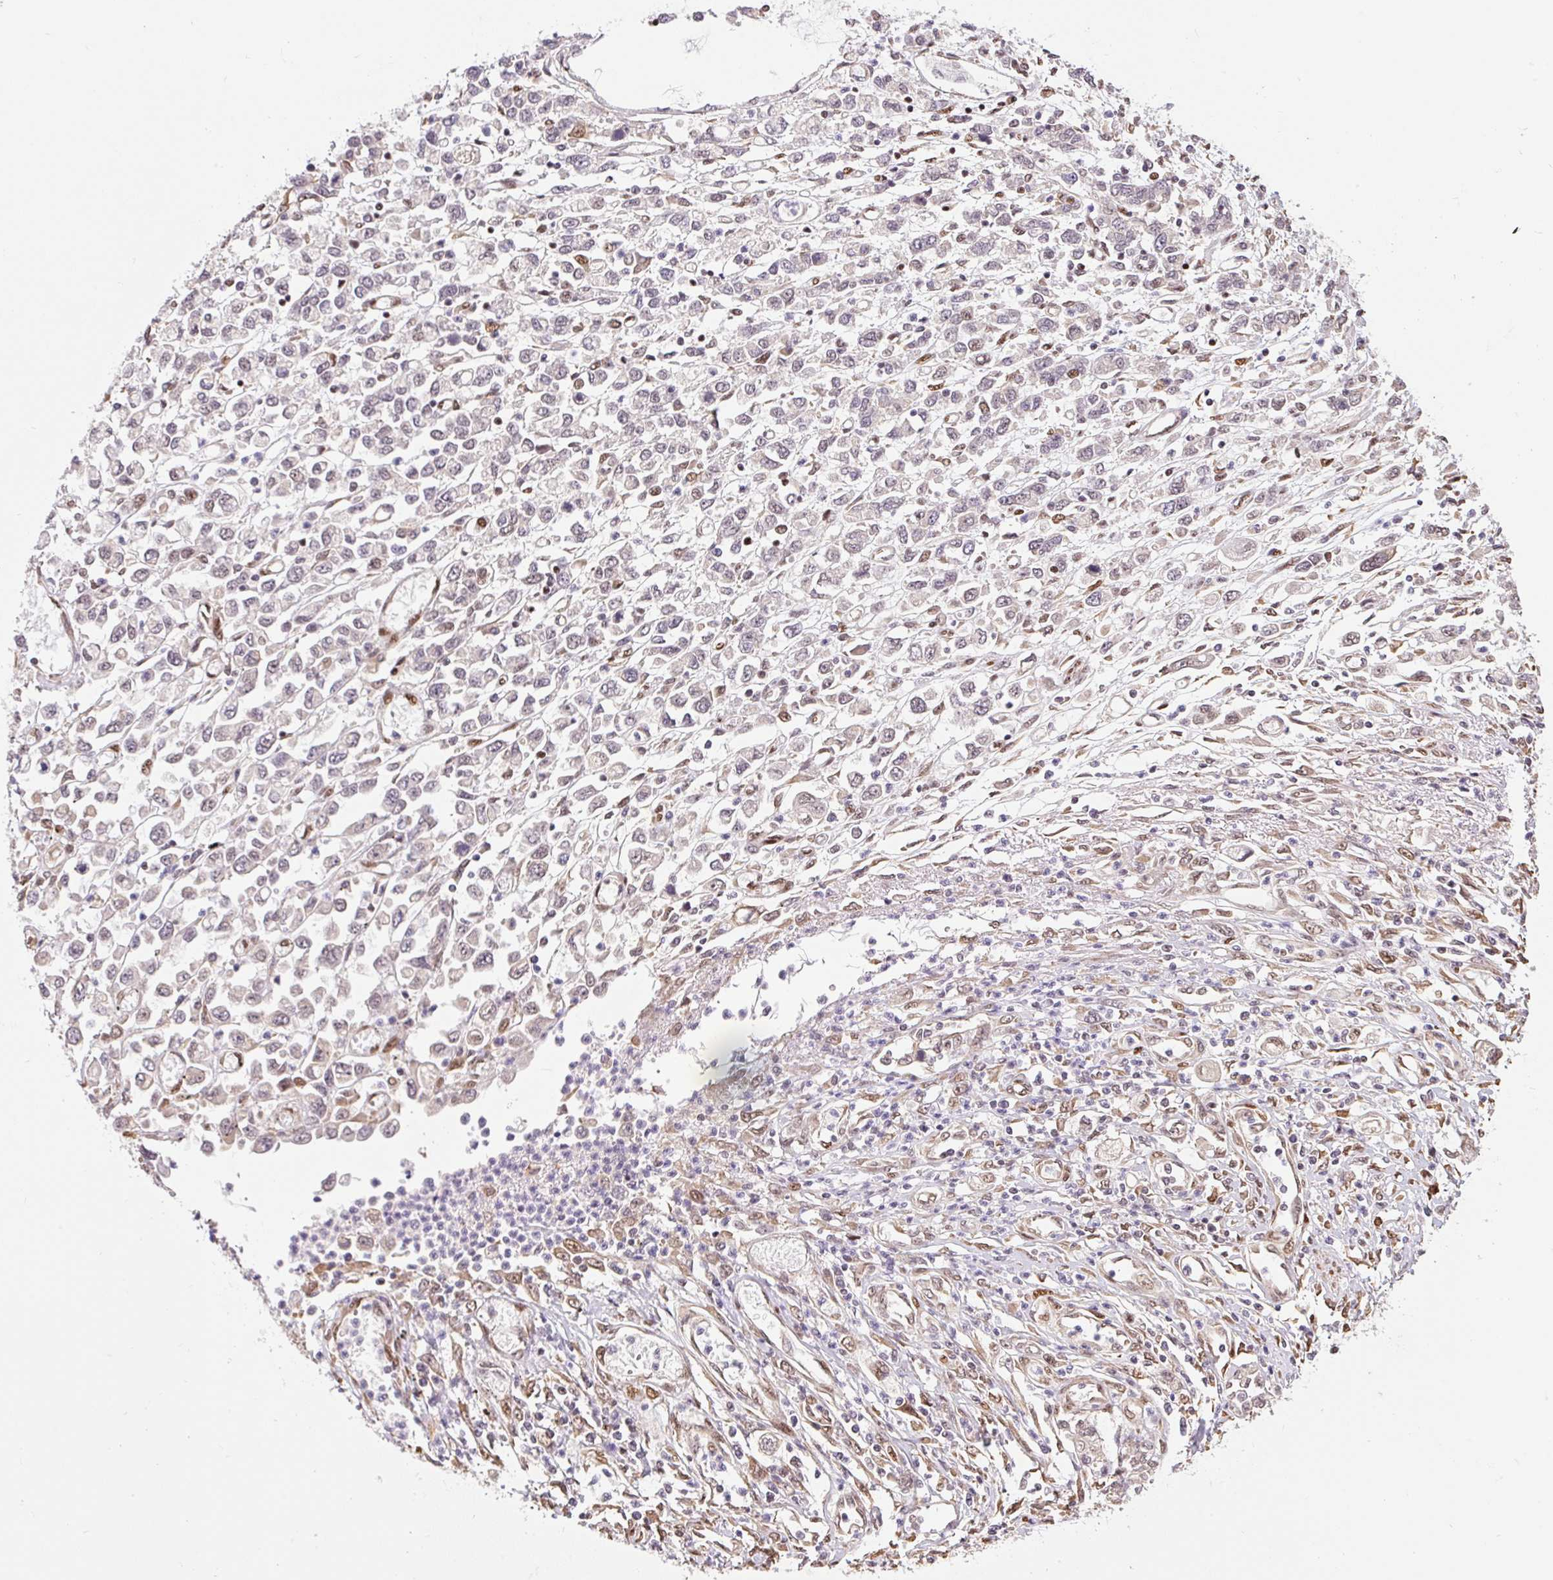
{"staining": {"intensity": "negative", "quantity": "none", "location": "none"}, "tissue": "stomach cancer", "cell_type": "Tumor cells", "image_type": "cancer", "snomed": [{"axis": "morphology", "description": "Adenocarcinoma, NOS"}, {"axis": "topography", "description": "Stomach"}], "caption": "An image of human stomach cancer is negative for staining in tumor cells.", "gene": "INTS8", "patient": {"sex": "female", "age": 76}}